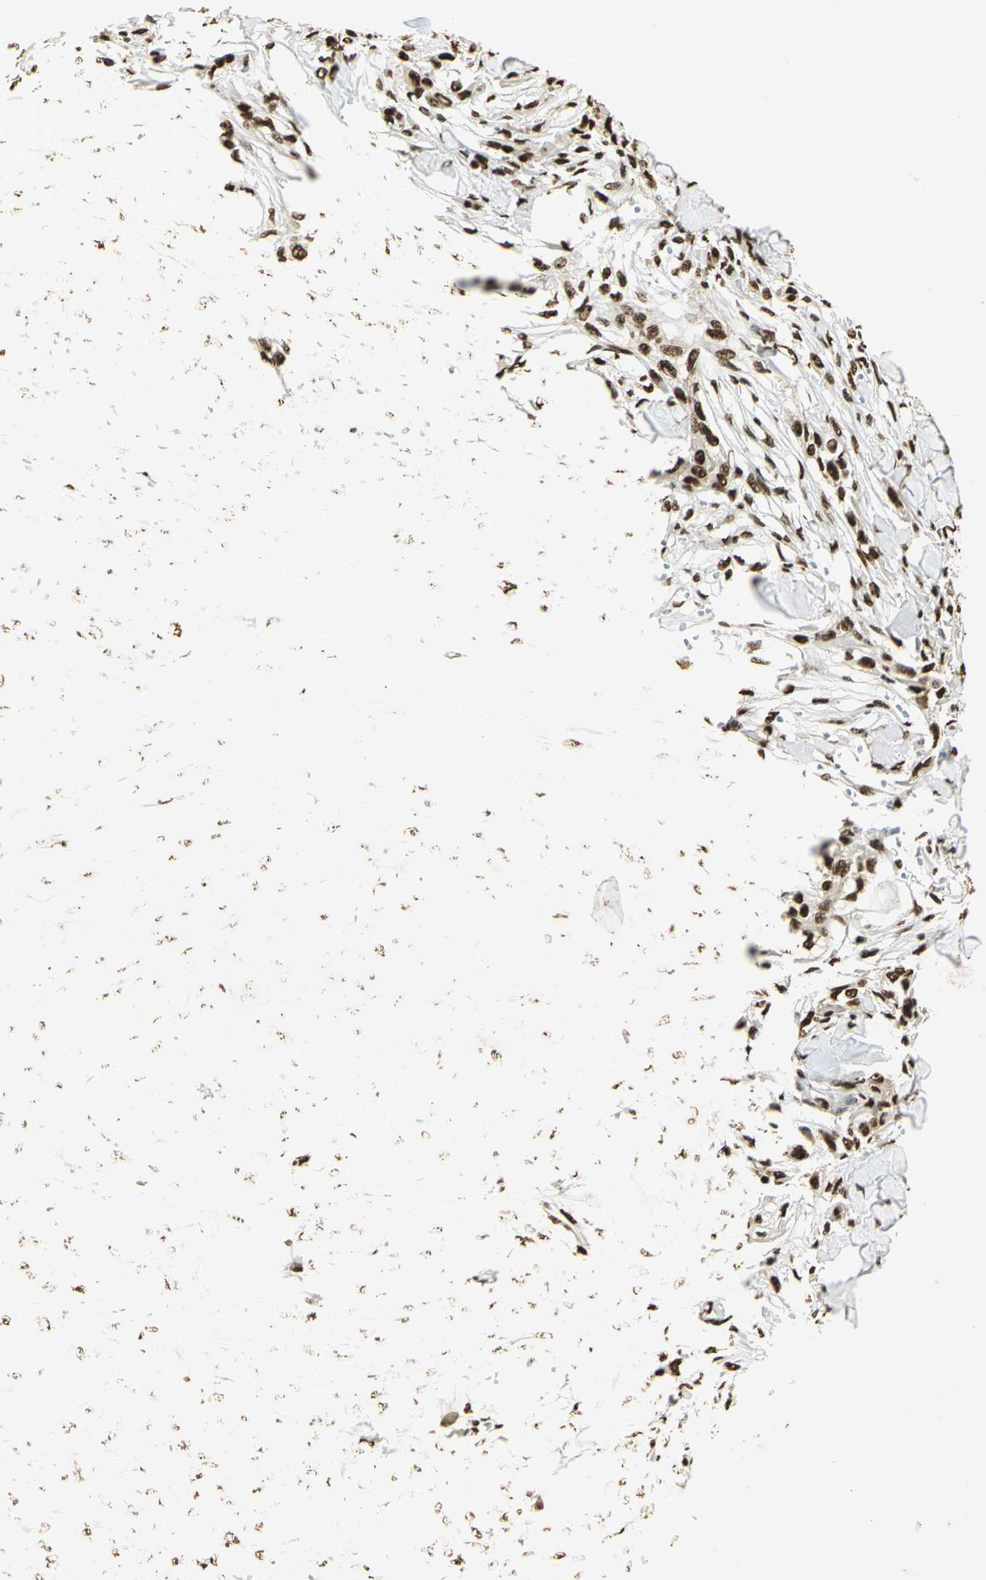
{"staining": {"intensity": "strong", "quantity": ">75%", "location": "nuclear"}, "tissue": "skin cancer", "cell_type": "Tumor cells", "image_type": "cancer", "snomed": [{"axis": "morphology", "description": "Normal tissue, NOS"}, {"axis": "morphology", "description": "Squamous cell carcinoma, NOS"}, {"axis": "topography", "description": "Skin"}], "caption": "Human skin squamous cell carcinoma stained with a brown dye exhibits strong nuclear positive expression in about >75% of tumor cells.", "gene": "SET", "patient": {"sex": "female", "age": 59}}